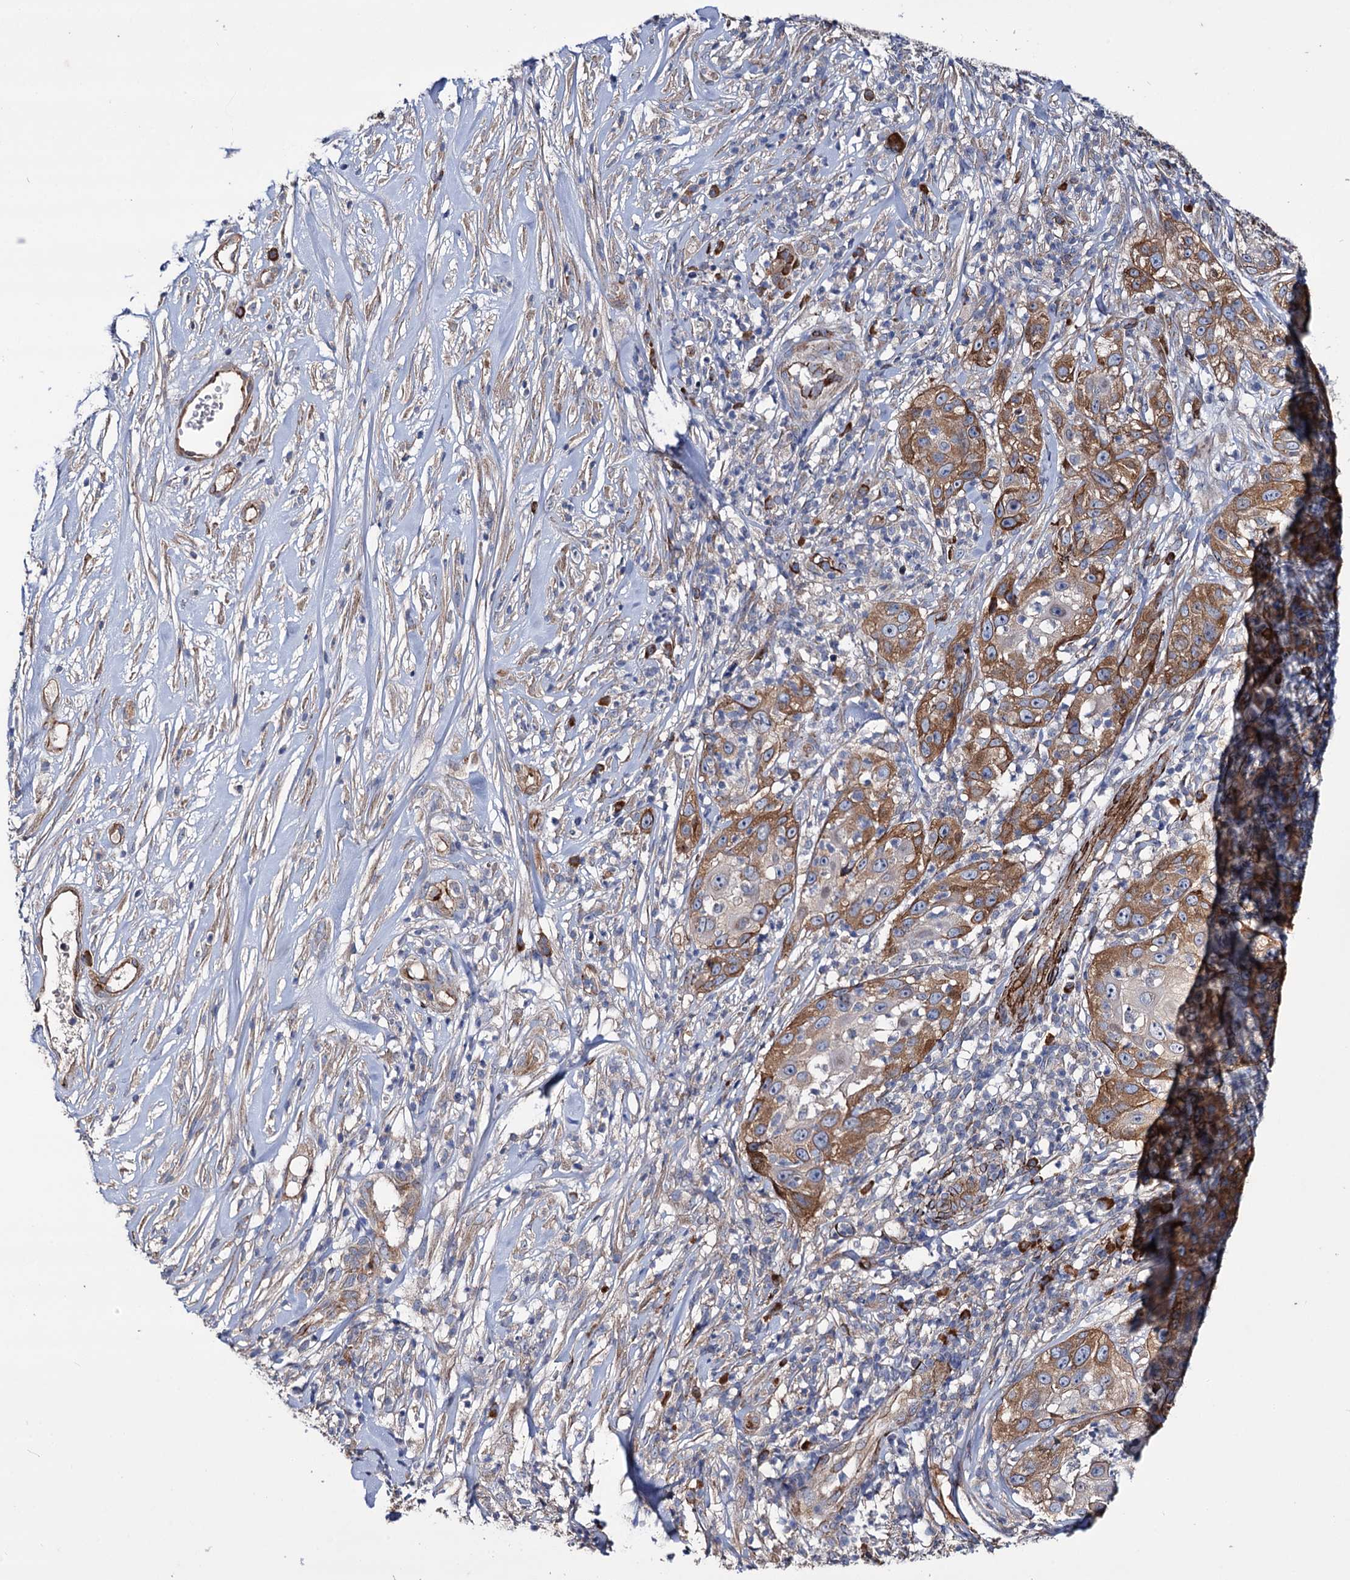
{"staining": {"intensity": "moderate", "quantity": "25%-75%", "location": "cytoplasmic/membranous"}, "tissue": "skin cancer", "cell_type": "Tumor cells", "image_type": "cancer", "snomed": [{"axis": "morphology", "description": "Squamous cell carcinoma, NOS"}, {"axis": "topography", "description": "Skin"}], "caption": "The histopathology image exhibits staining of skin squamous cell carcinoma, revealing moderate cytoplasmic/membranous protein positivity (brown color) within tumor cells.", "gene": "SPATS2", "patient": {"sex": "female", "age": 44}}